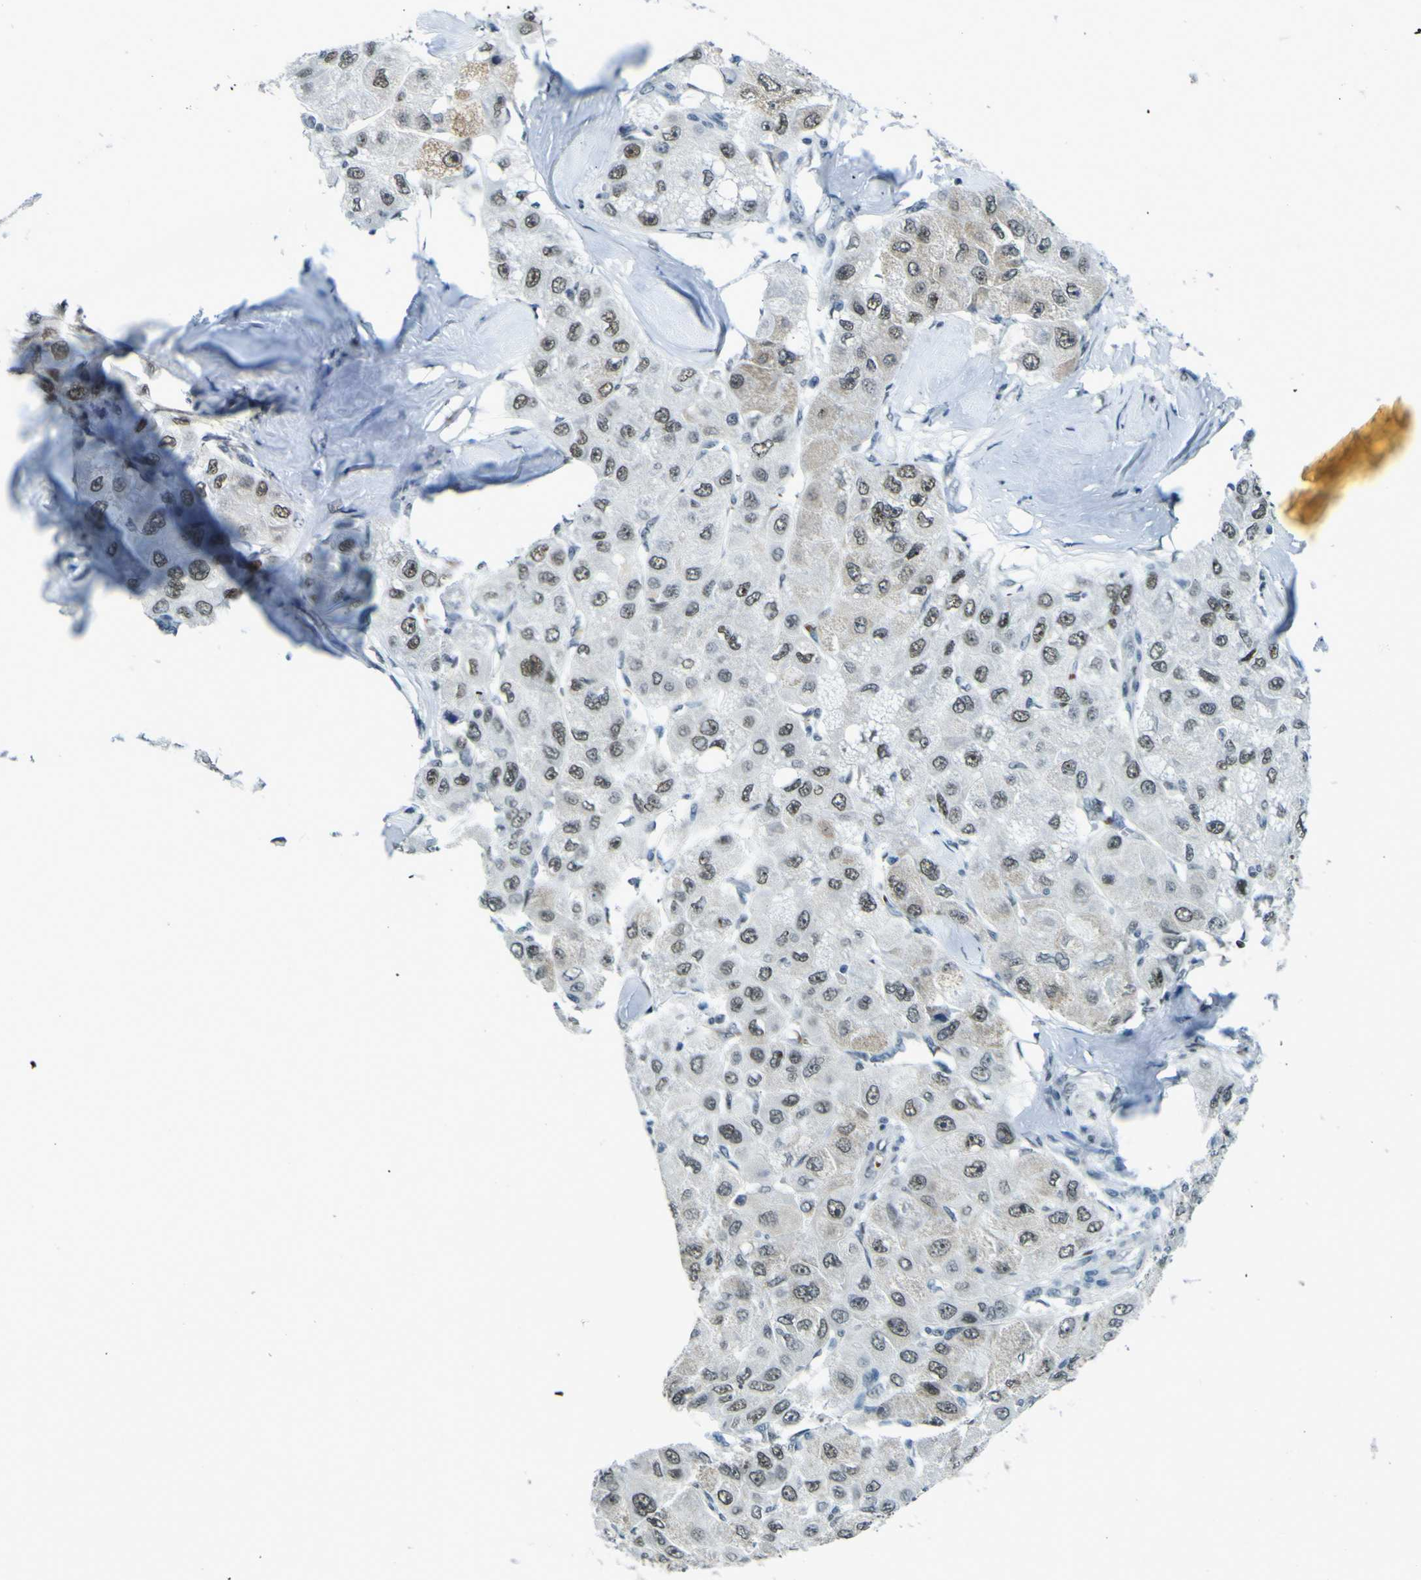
{"staining": {"intensity": "weak", "quantity": "<25%", "location": "nuclear"}, "tissue": "liver cancer", "cell_type": "Tumor cells", "image_type": "cancer", "snomed": [{"axis": "morphology", "description": "Carcinoma, Hepatocellular, NOS"}, {"axis": "topography", "description": "Liver"}], "caption": "High power microscopy micrograph of an immunohistochemistry (IHC) micrograph of liver cancer (hepatocellular carcinoma), revealing no significant staining in tumor cells.", "gene": "CEBPG", "patient": {"sex": "male", "age": 80}}